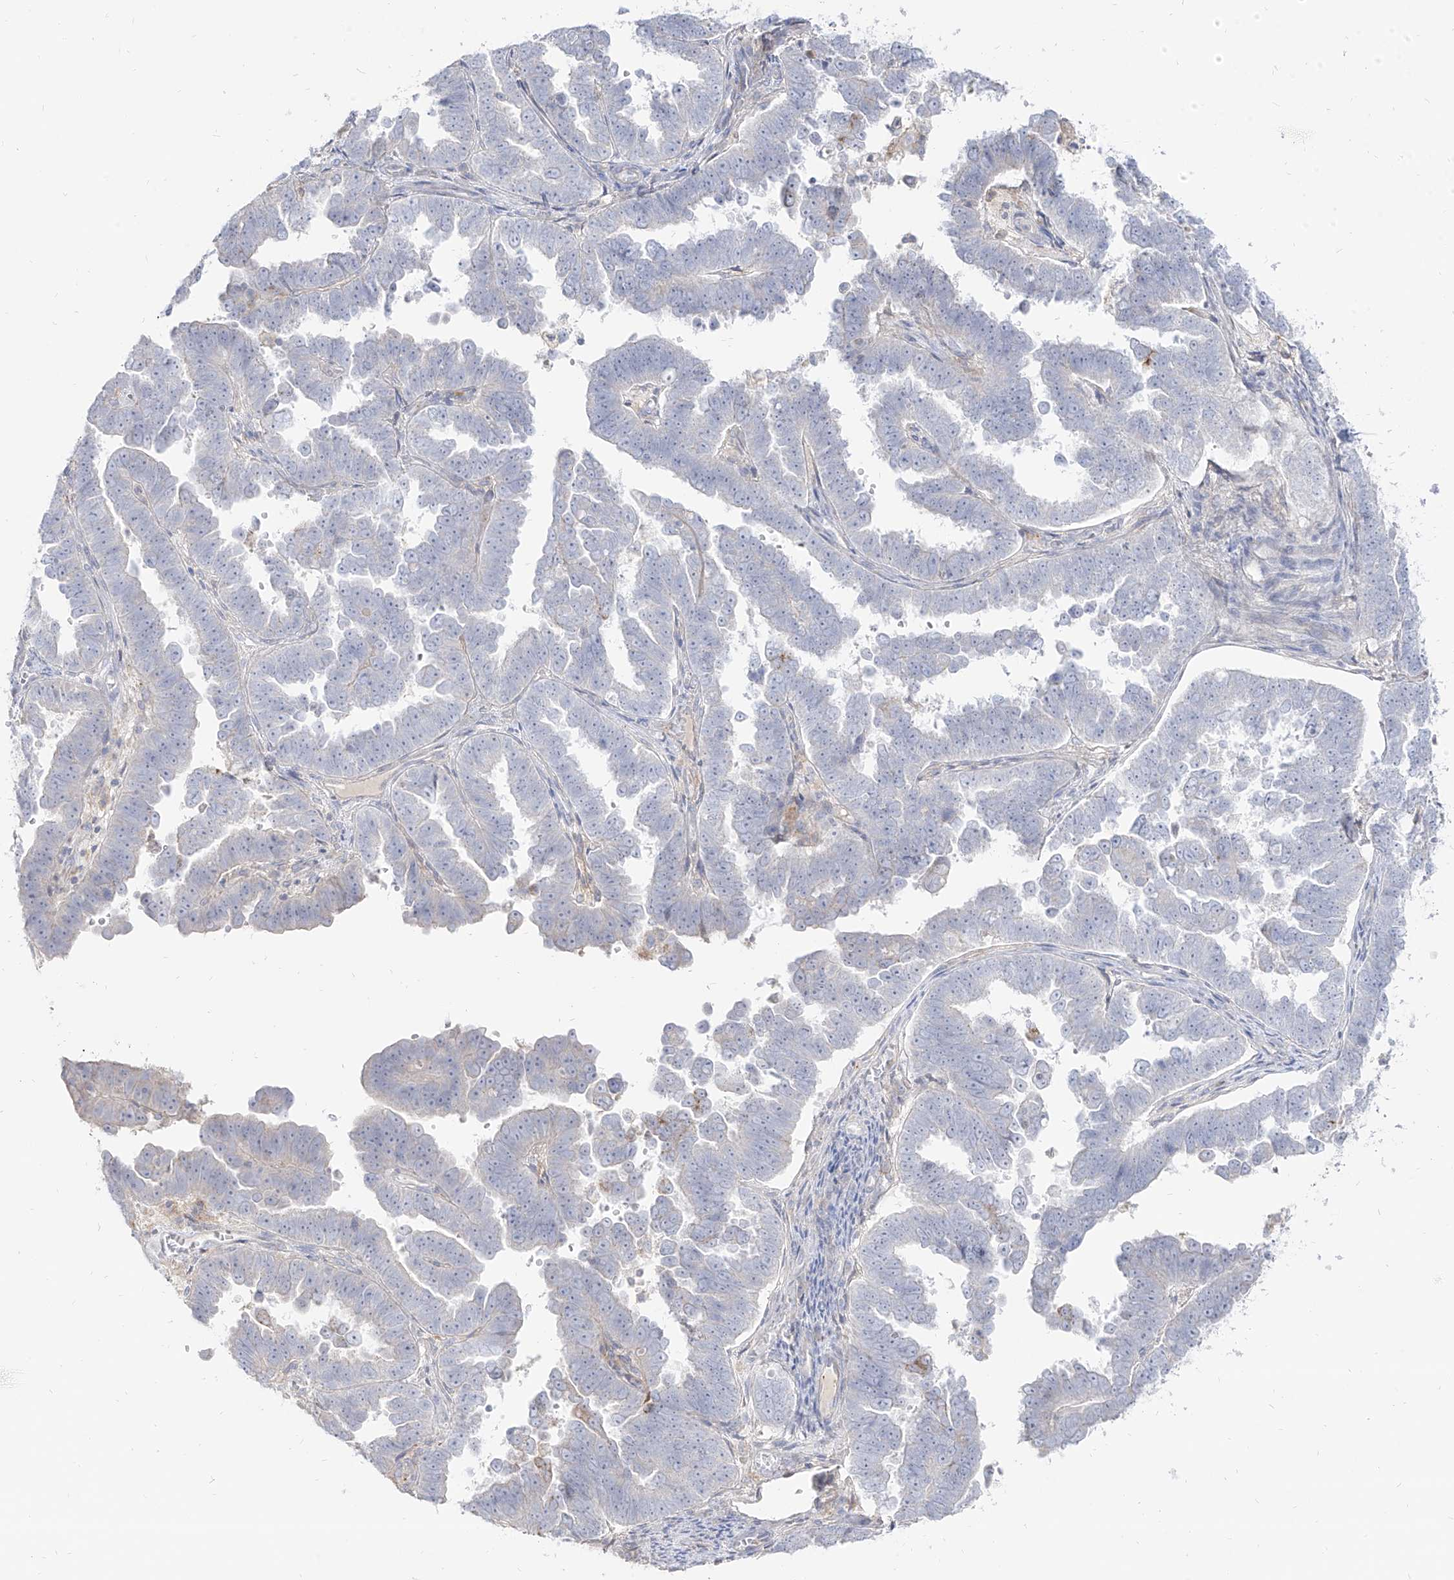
{"staining": {"intensity": "negative", "quantity": "none", "location": "none"}, "tissue": "endometrial cancer", "cell_type": "Tumor cells", "image_type": "cancer", "snomed": [{"axis": "morphology", "description": "Adenocarcinoma, NOS"}, {"axis": "topography", "description": "Endometrium"}], "caption": "Immunohistochemistry micrograph of endometrial cancer stained for a protein (brown), which displays no staining in tumor cells.", "gene": "RBFOX3", "patient": {"sex": "female", "age": 75}}